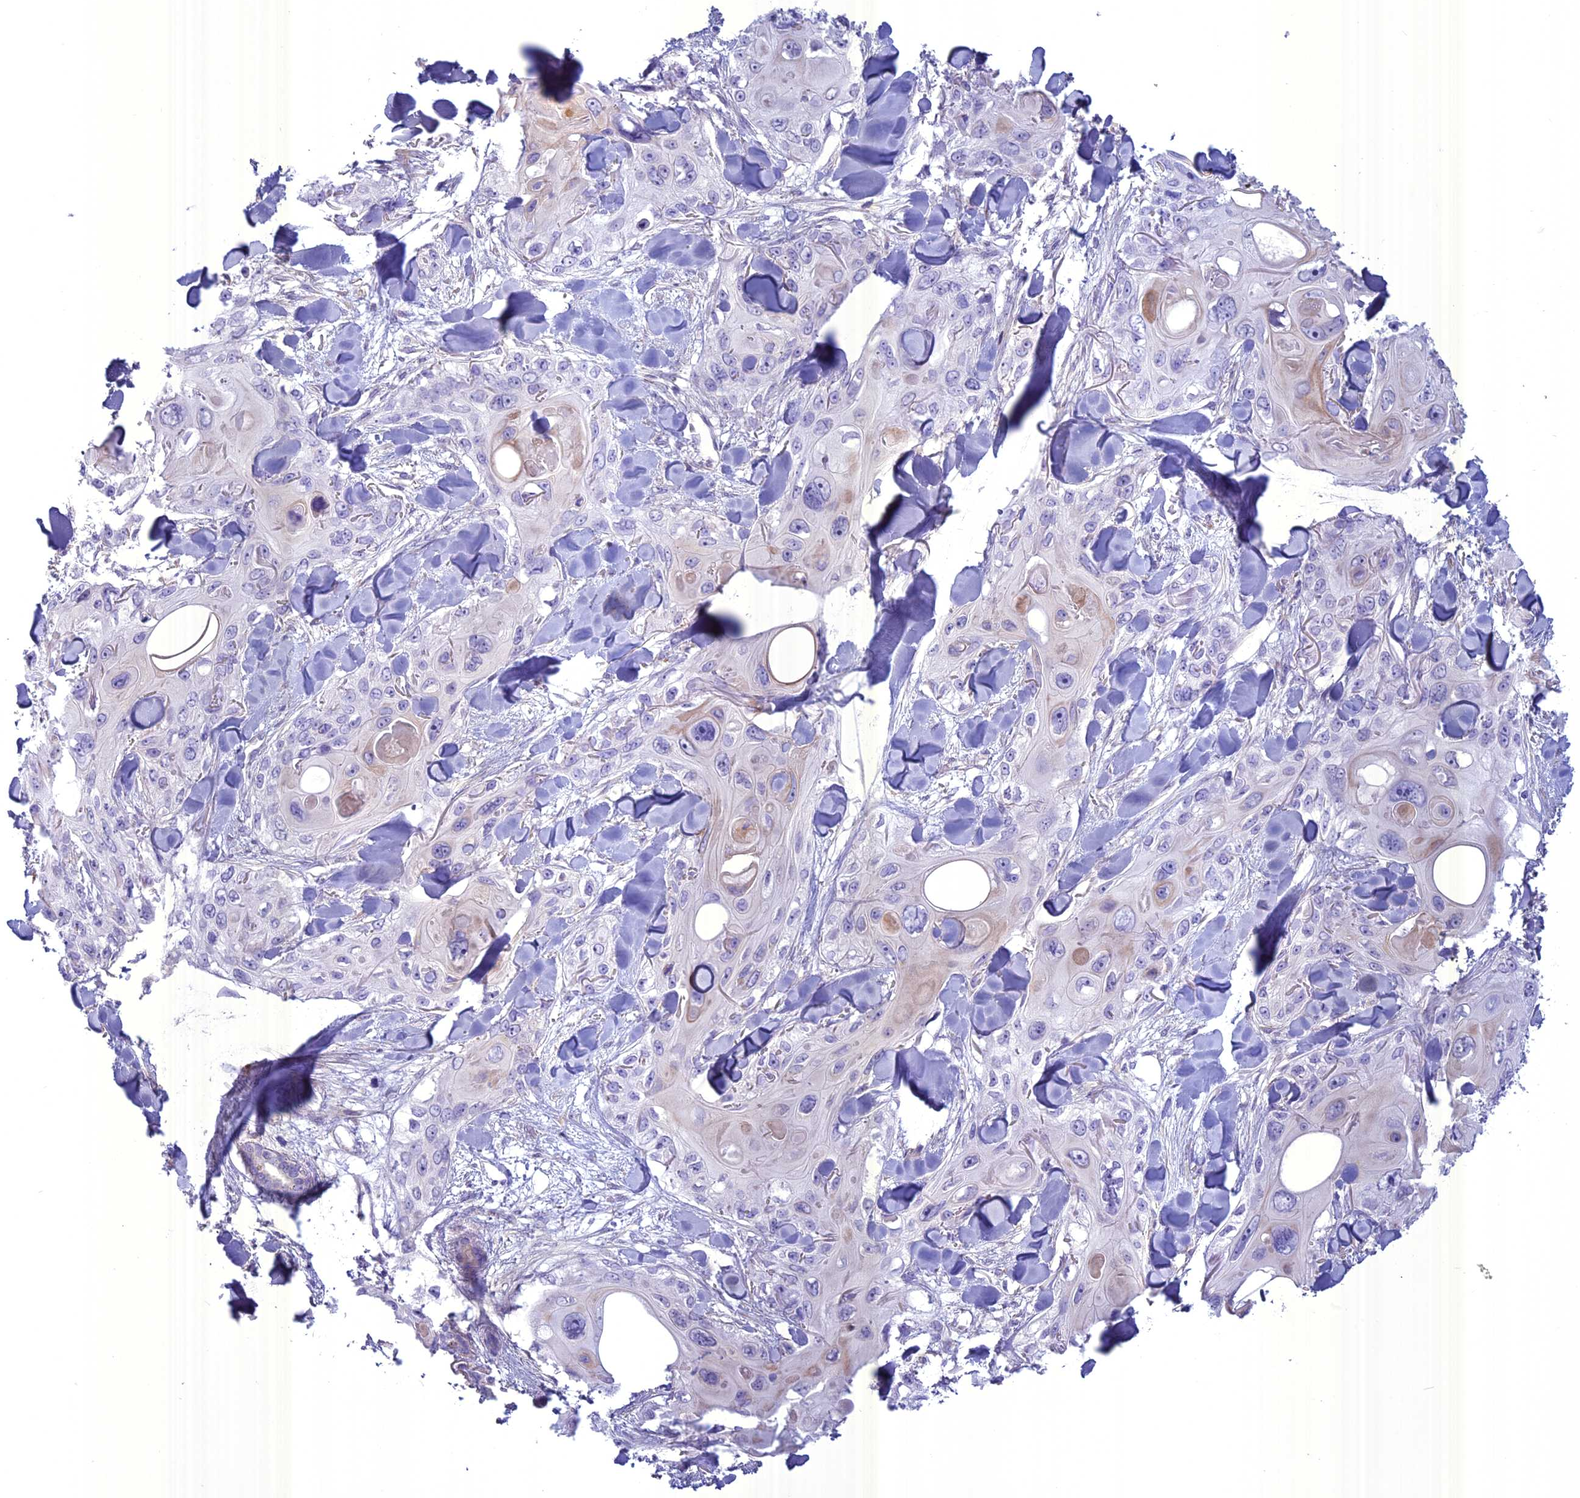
{"staining": {"intensity": "weak", "quantity": "<25%", "location": "cytoplasmic/membranous"}, "tissue": "skin cancer", "cell_type": "Tumor cells", "image_type": "cancer", "snomed": [{"axis": "morphology", "description": "Normal tissue, NOS"}, {"axis": "morphology", "description": "Squamous cell carcinoma, NOS"}, {"axis": "topography", "description": "Skin"}], "caption": "There is no significant staining in tumor cells of squamous cell carcinoma (skin). Brightfield microscopy of immunohistochemistry stained with DAB (brown) and hematoxylin (blue), captured at high magnification.", "gene": "SPHKAP", "patient": {"sex": "male", "age": 72}}